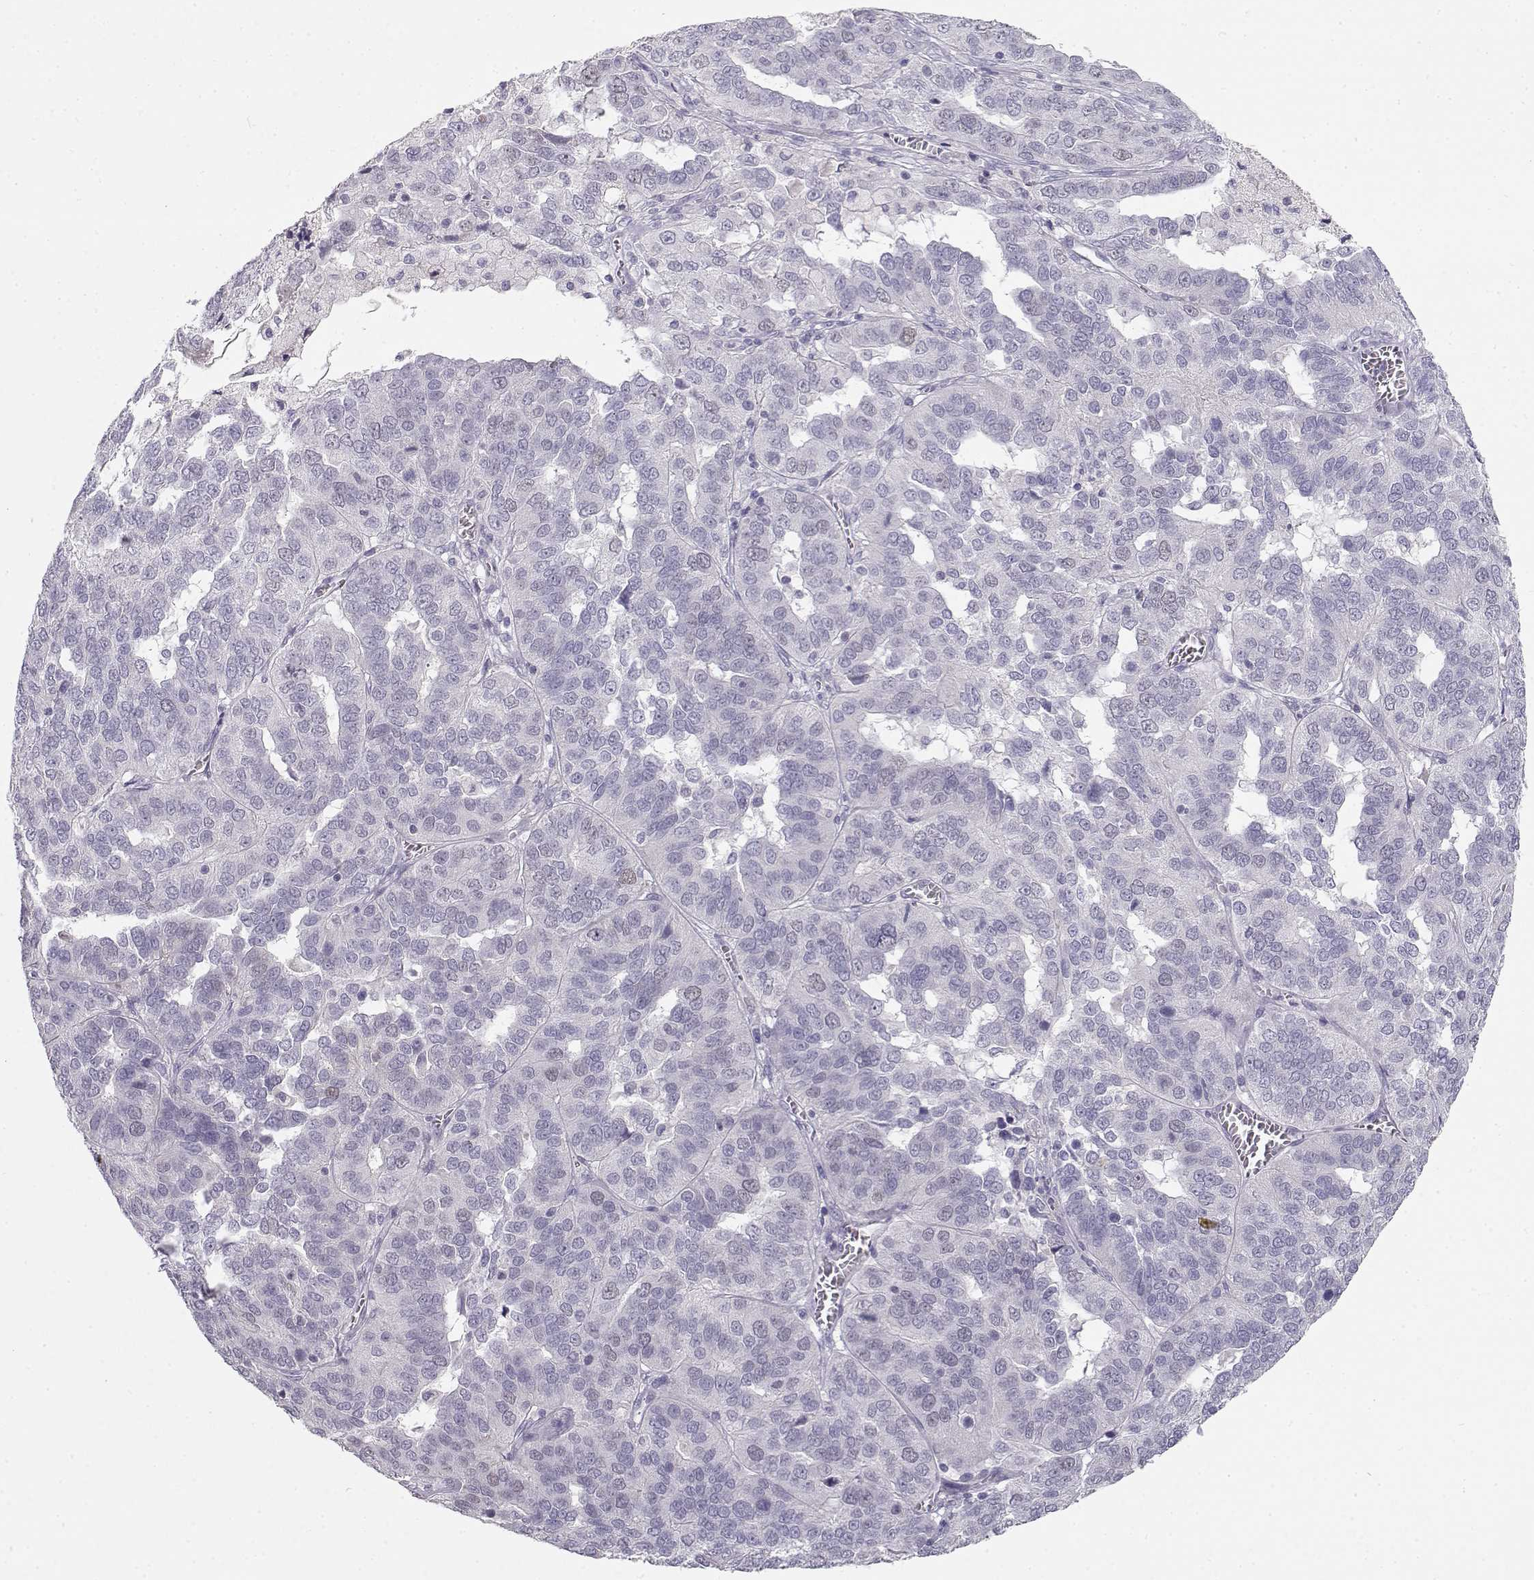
{"staining": {"intensity": "weak", "quantity": "<25%", "location": "nuclear"}, "tissue": "ovarian cancer", "cell_type": "Tumor cells", "image_type": "cancer", "snomed": [{"axis": "morphology", "description": "Carcinoma, endometroid"}, {"axis": "topography", "description": "Soft tissue"}, {"axis": "topography", "description": "Ovary"}], "caption": "A histopathology image of human ovarian endometroid carcinoma is negative for staining in tumor cells.", "gene": "OPN5", "patient": {"sex": "female", "age": 52}}